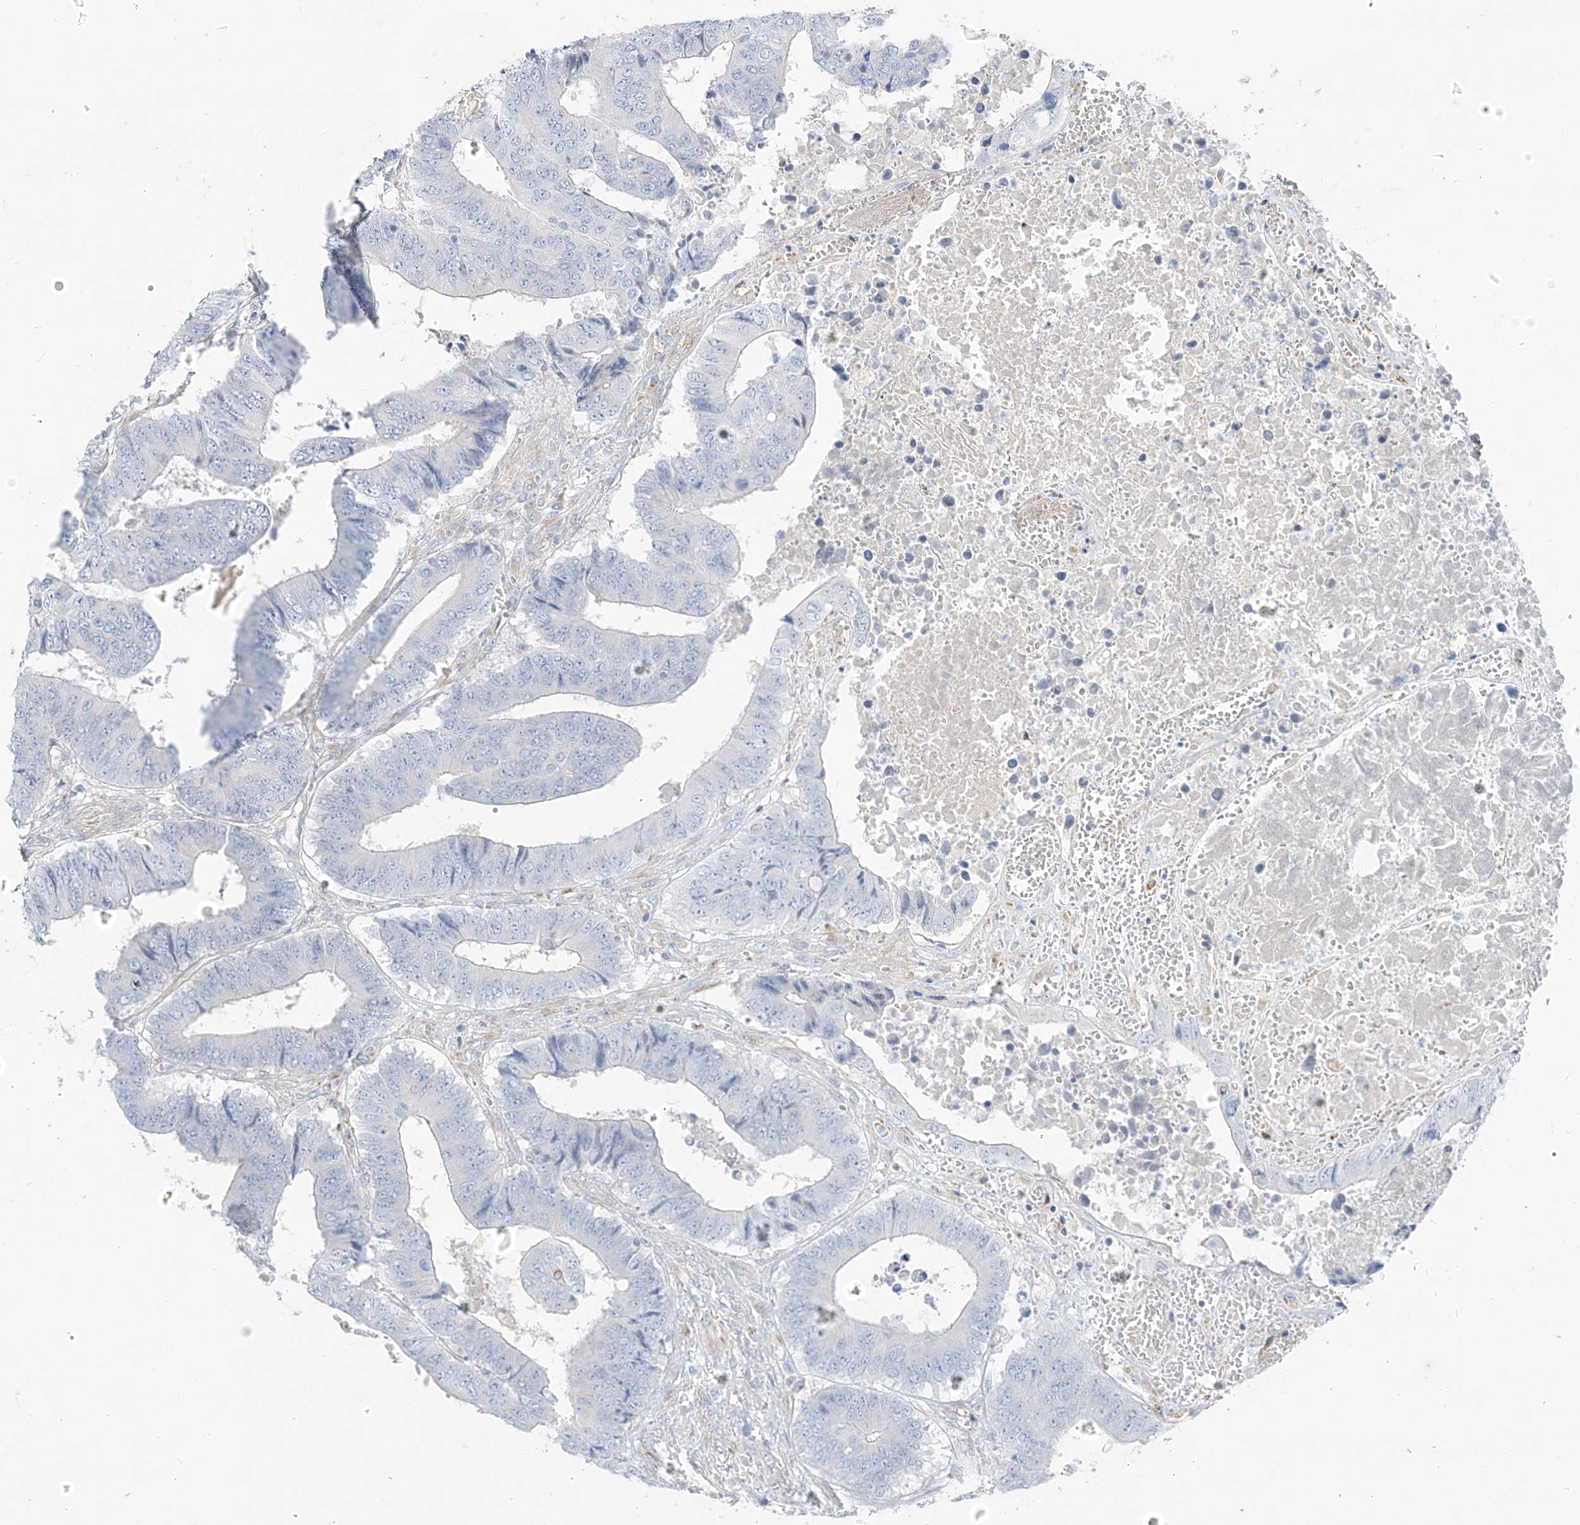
{"staining": {"intensity": "negative", "quantity": "none", "location": "none"}, "tissue": "colorectal cancer", "cell_type": "Tumor cells", "image_type": "cancer", "snomed": [{"axis": "morphology", "description": "Adenocarcinoma, NOS"}, {"axis": "topography", "description": "Rectum"}], "caption": "Colorectal cancer (adenocarcinoma) was stained to show a protein in brown. There is no significant staining in tumor cells.", "gene": "TAL2", "patient": {"sex": "male", "age": 84}}